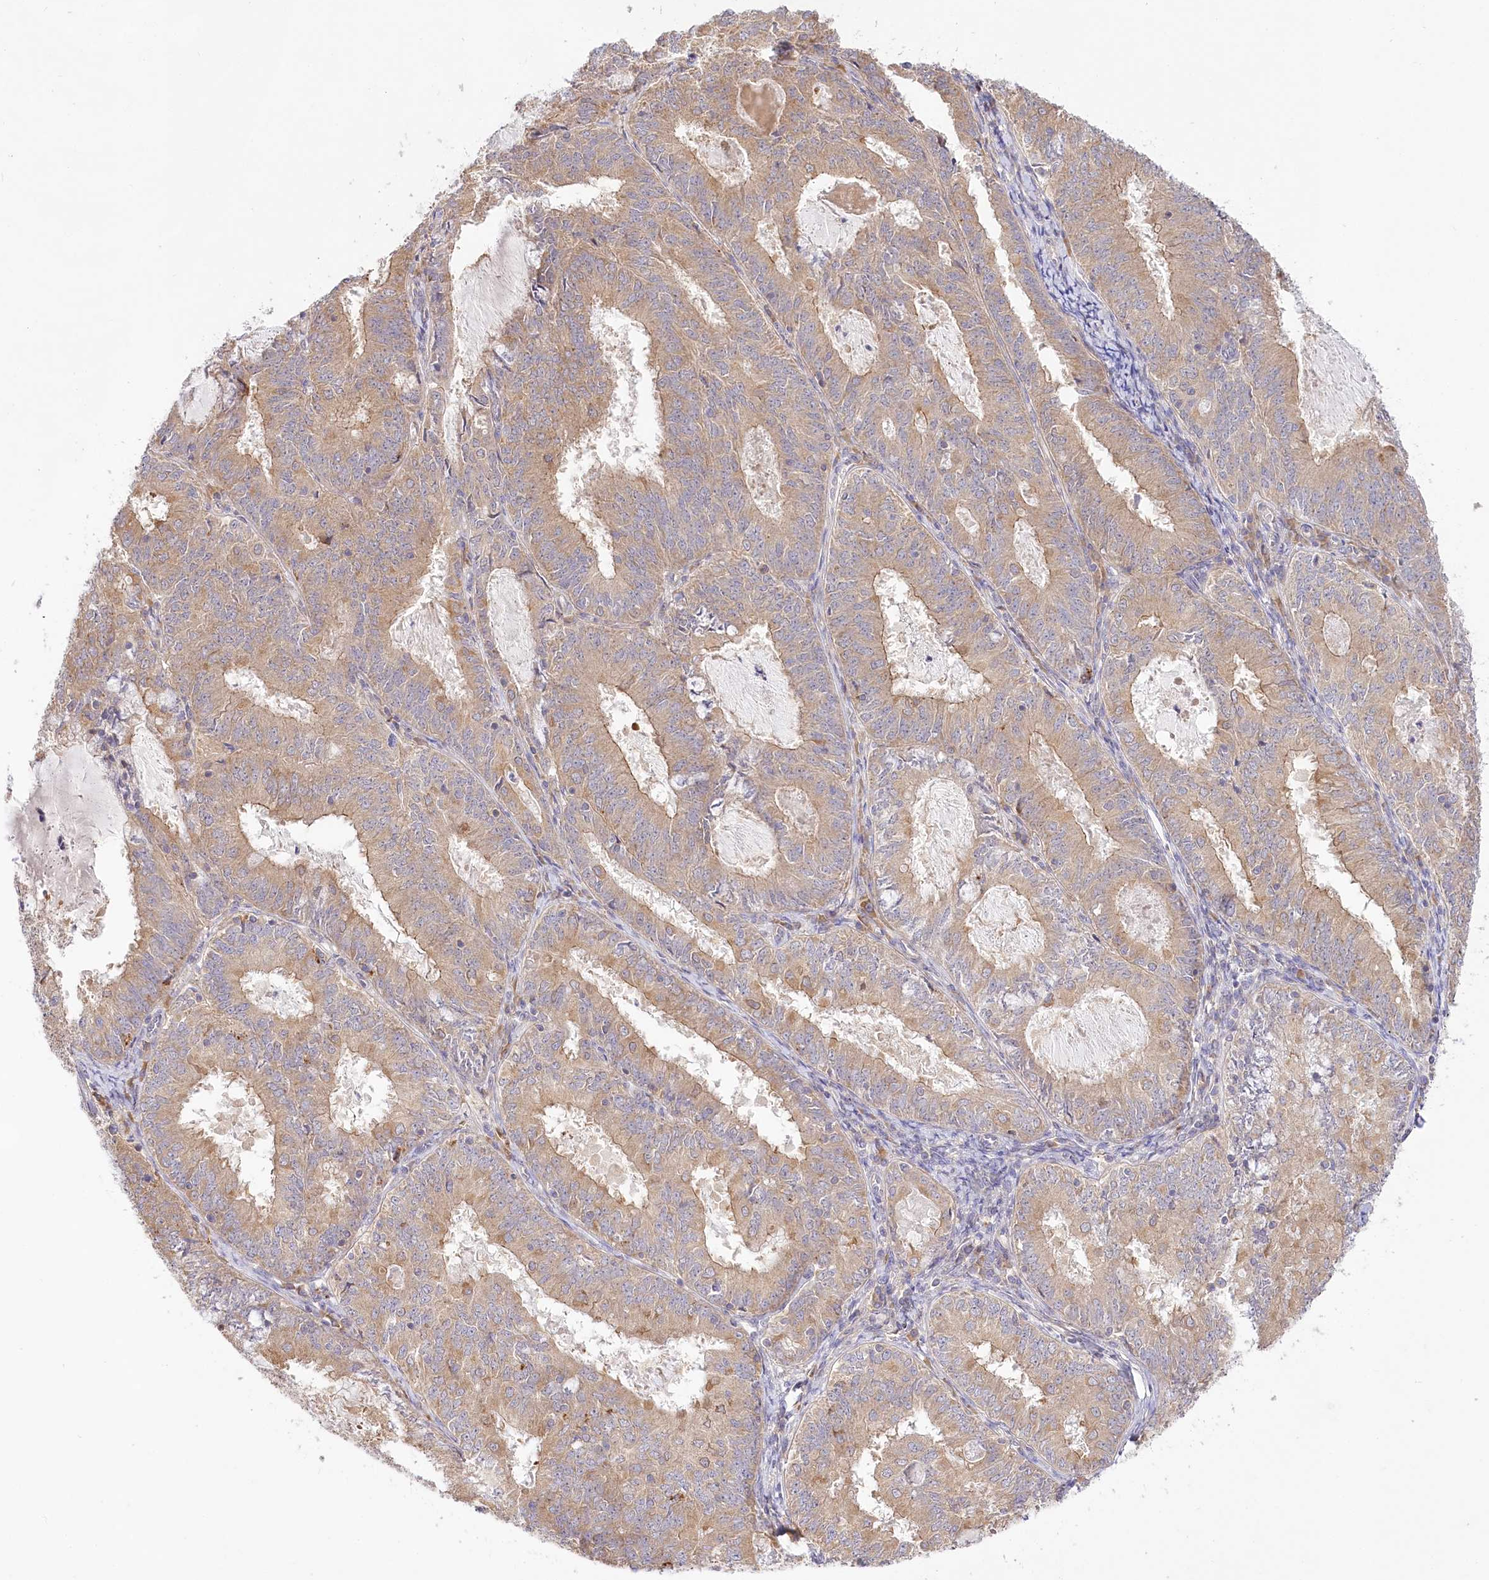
{"staining": {"intensity": "moderate", "quantity": ">75%", "location": "cytoplasmic/membranous"}, "tissue": "endometrial cancer", "cell_type": "Tumor cells", "image_type": "cancer", "snomed": [{"axis": "morphology", "description": "Adenocarcinoma, NOS"}, {"axis": "topography", "description": "Endometrium"}], "caption": "Endometrial cancer was stained to show a protein in brown. There is medium levels of moderate cytoplasmic/membranous positivity in approximately >75% of tumor cells.", "gene": "PYROXD1", "patient": {"sex": "female", "age": 57}}